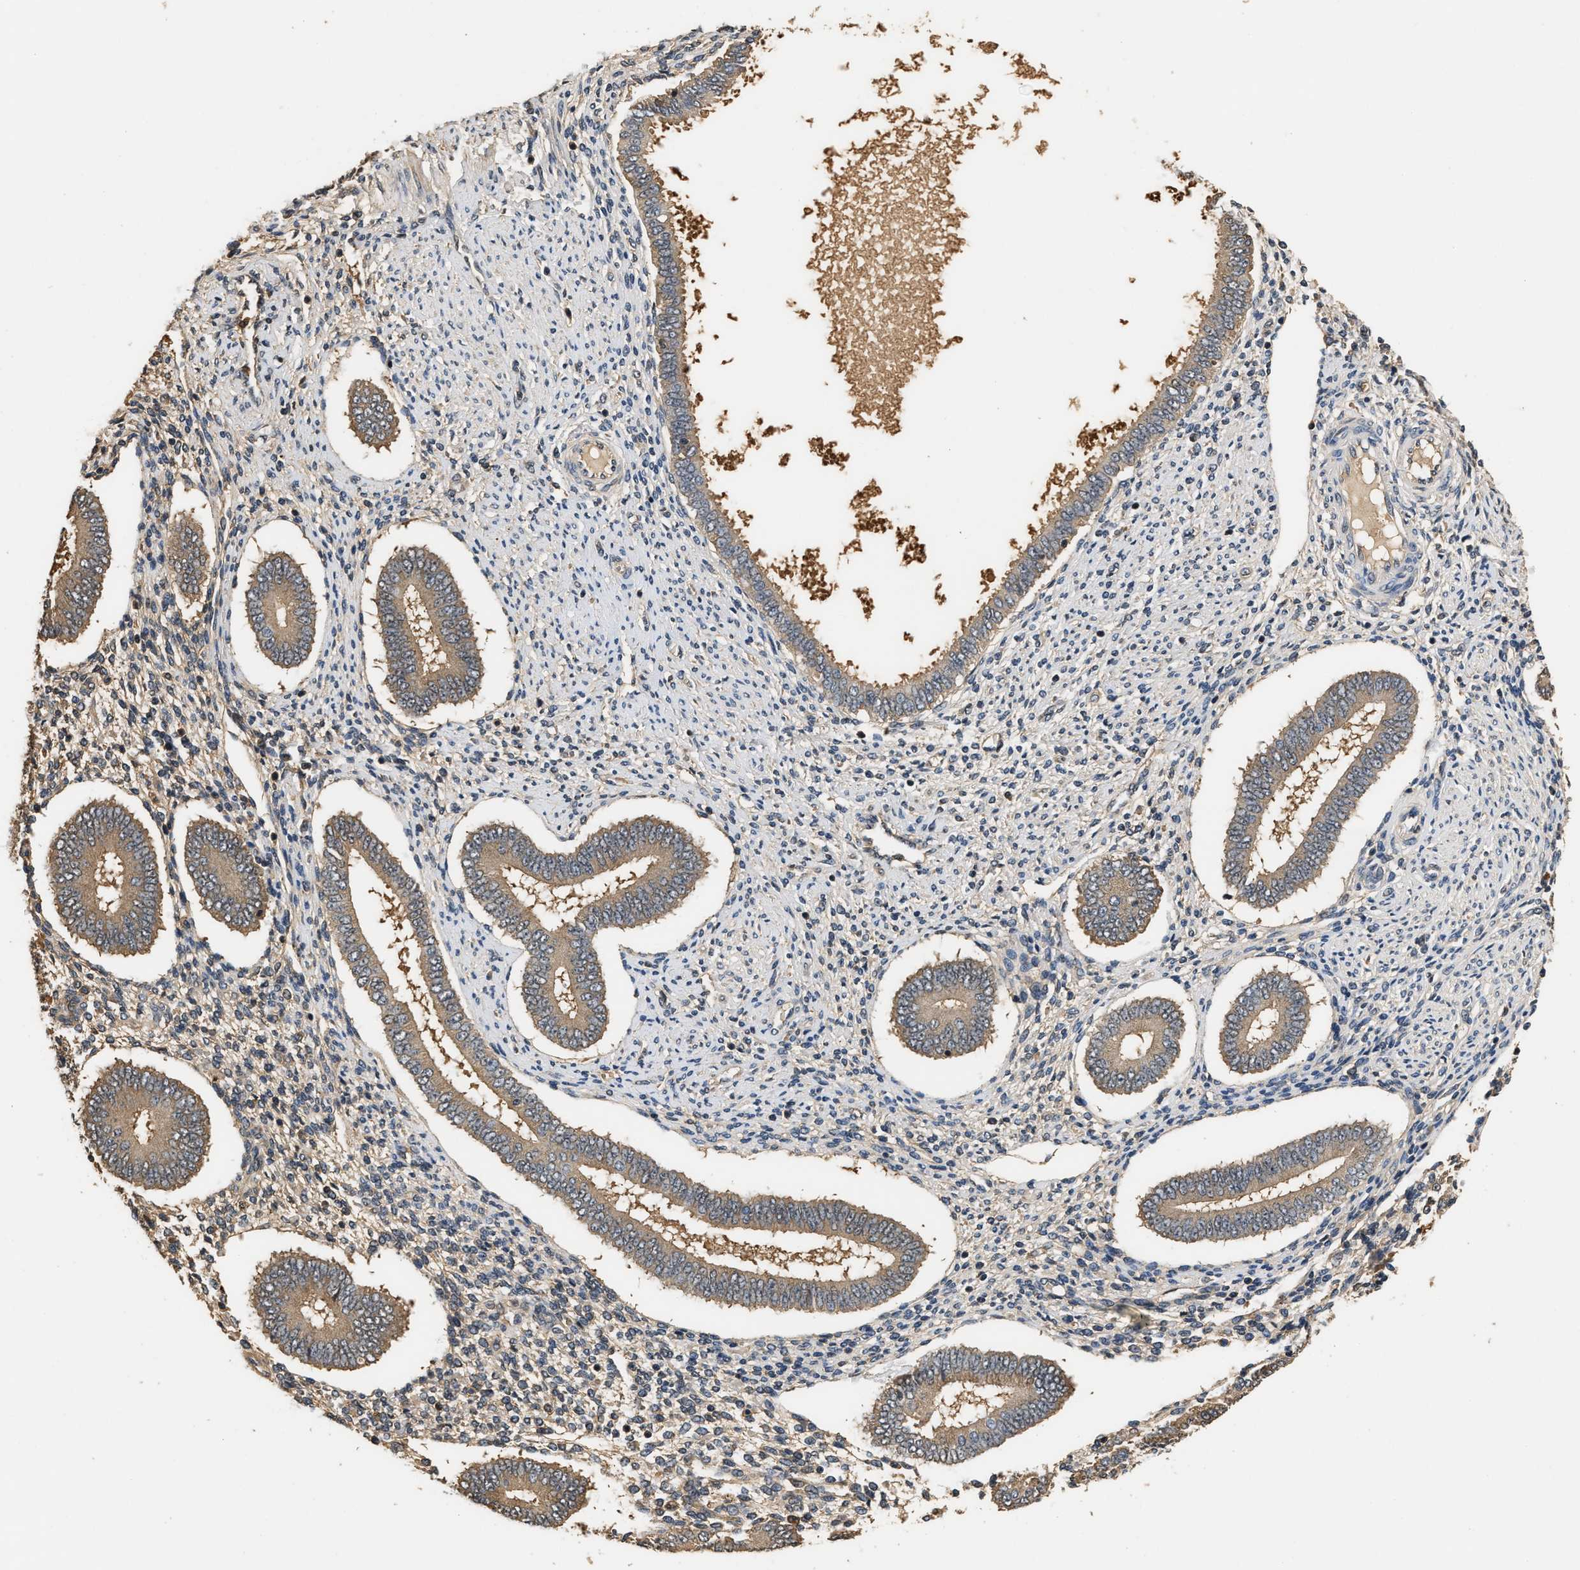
{"staining": {"intensity": "weak", "quantity": "25%-75%", "location": "cytoplasmic/membranous"}, "tissue": "endometrium", "cell_type": "Cells in endometrial stroma", "image_type": "normal", "snomed": [{"axis": "morphology", "description": "Normal tissue, NOS"}, {"axis": "topography", "description": "Endometrium"}], "caption": "Immunohistochemical staining of unremarkable endometrium reveals low levels of weak cytoplasmic/membranous staining in approximately 25%-75% of cells in endometrial stroma. (Brightfield microscopy of DAB IHC at high magnification).", "gene": "GPI", "patient": {"sex": "female", "age": 42}}